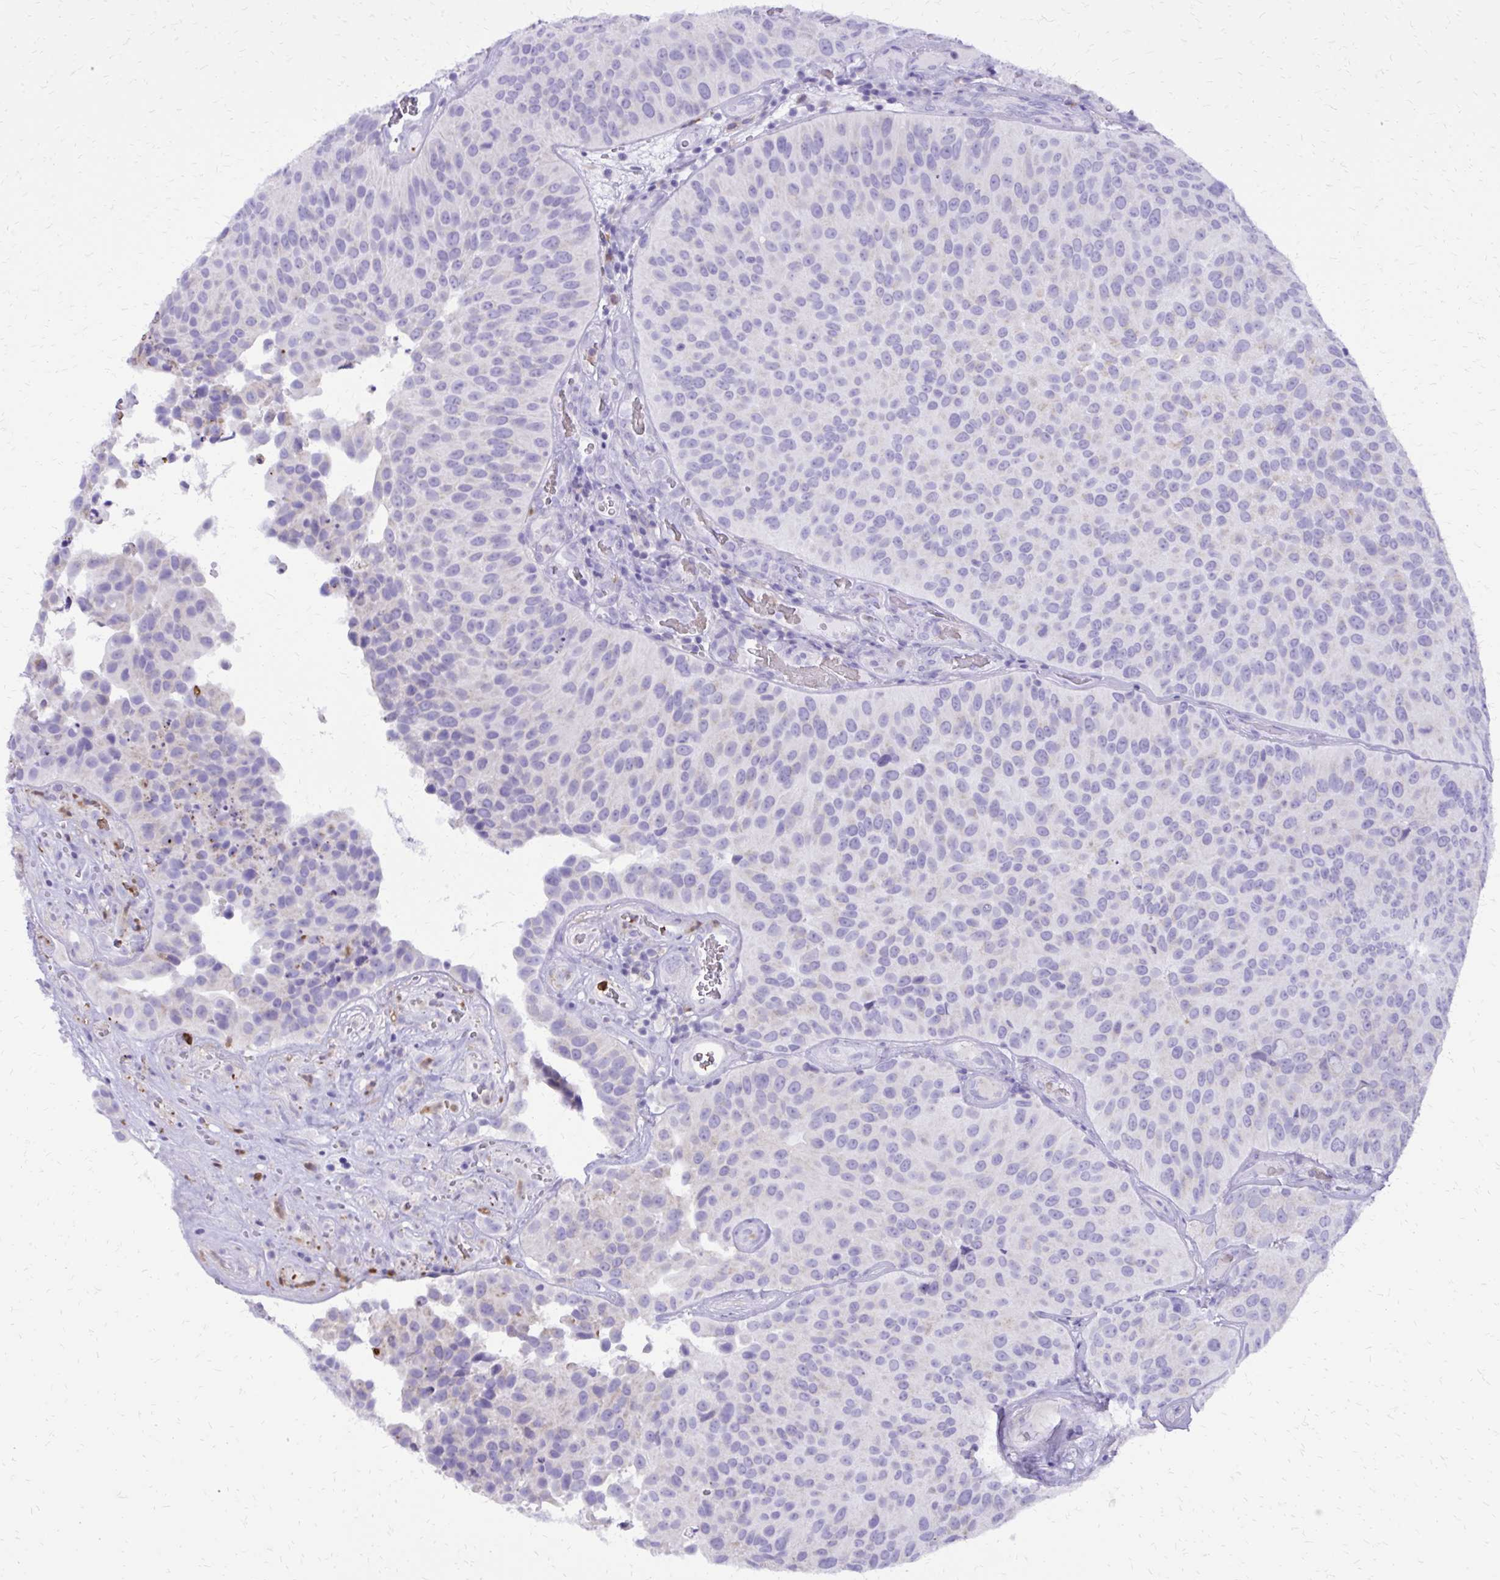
{"staining": {"intensity": "negative", "quantity": "none", "location": "none"}, "tissue": "urothelial cancer", "cell_type": "Tumor cells", "image_type": "cancer", "snomed": [{"axis": "morphology", "description": "Urothelial carcinoma, Low grade"}, {"axis": "topography", "description": "Urinary bladder"}], "caption": "Immunohistochemical staining of human urothelial cancer demonstrates no significant positivity in tumor cells. (Brightfield microscopy of DAB (3,3'-diaminobenzidine) immunohistochemistry (IHC) at high magnification).", "gene": "CAT", "patient": {"sex": "male", "age": 76}}